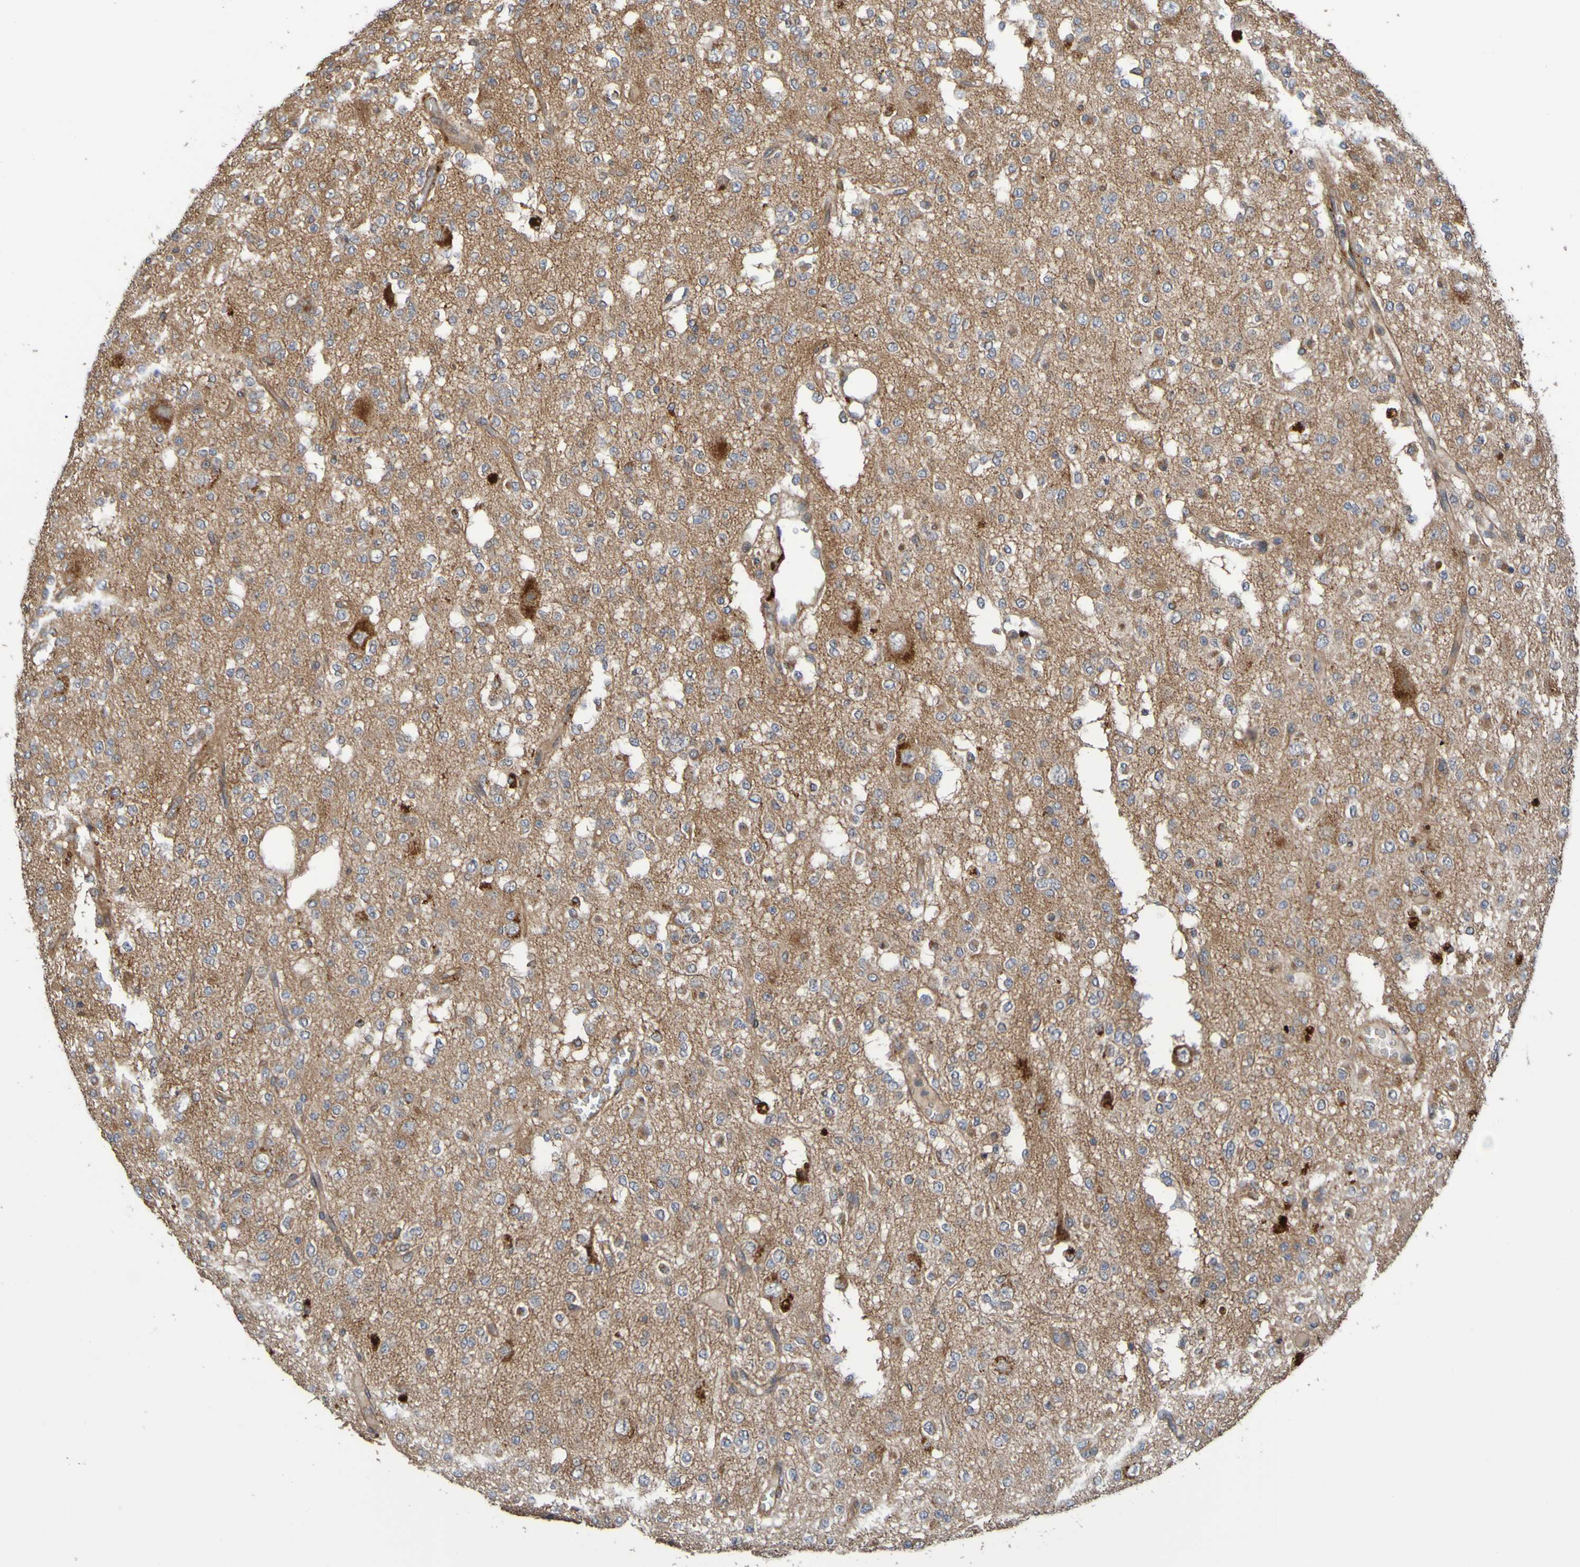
{"staining": {"intensity": "moderate", "quantity": "<25%", "location": "cytoplasmic/membranous"}, "tissue": "glioma", "cell_type": "Tumor cells", "image_type": "cancer", "snomed": [{"axis": "morphology", "description": "Glioma, malignant, Low grade"}, {"axis": "topography", "description": "Brain"}], "caption": "Moderate cytoplasmic/membranous positivity for a protein is present in approximately <25% of tumor cells of malignant low-grade glioma using immunohistochemistry (IHC).", "gene": "UCN", "patient": {"sex": "male", "age": 38}}